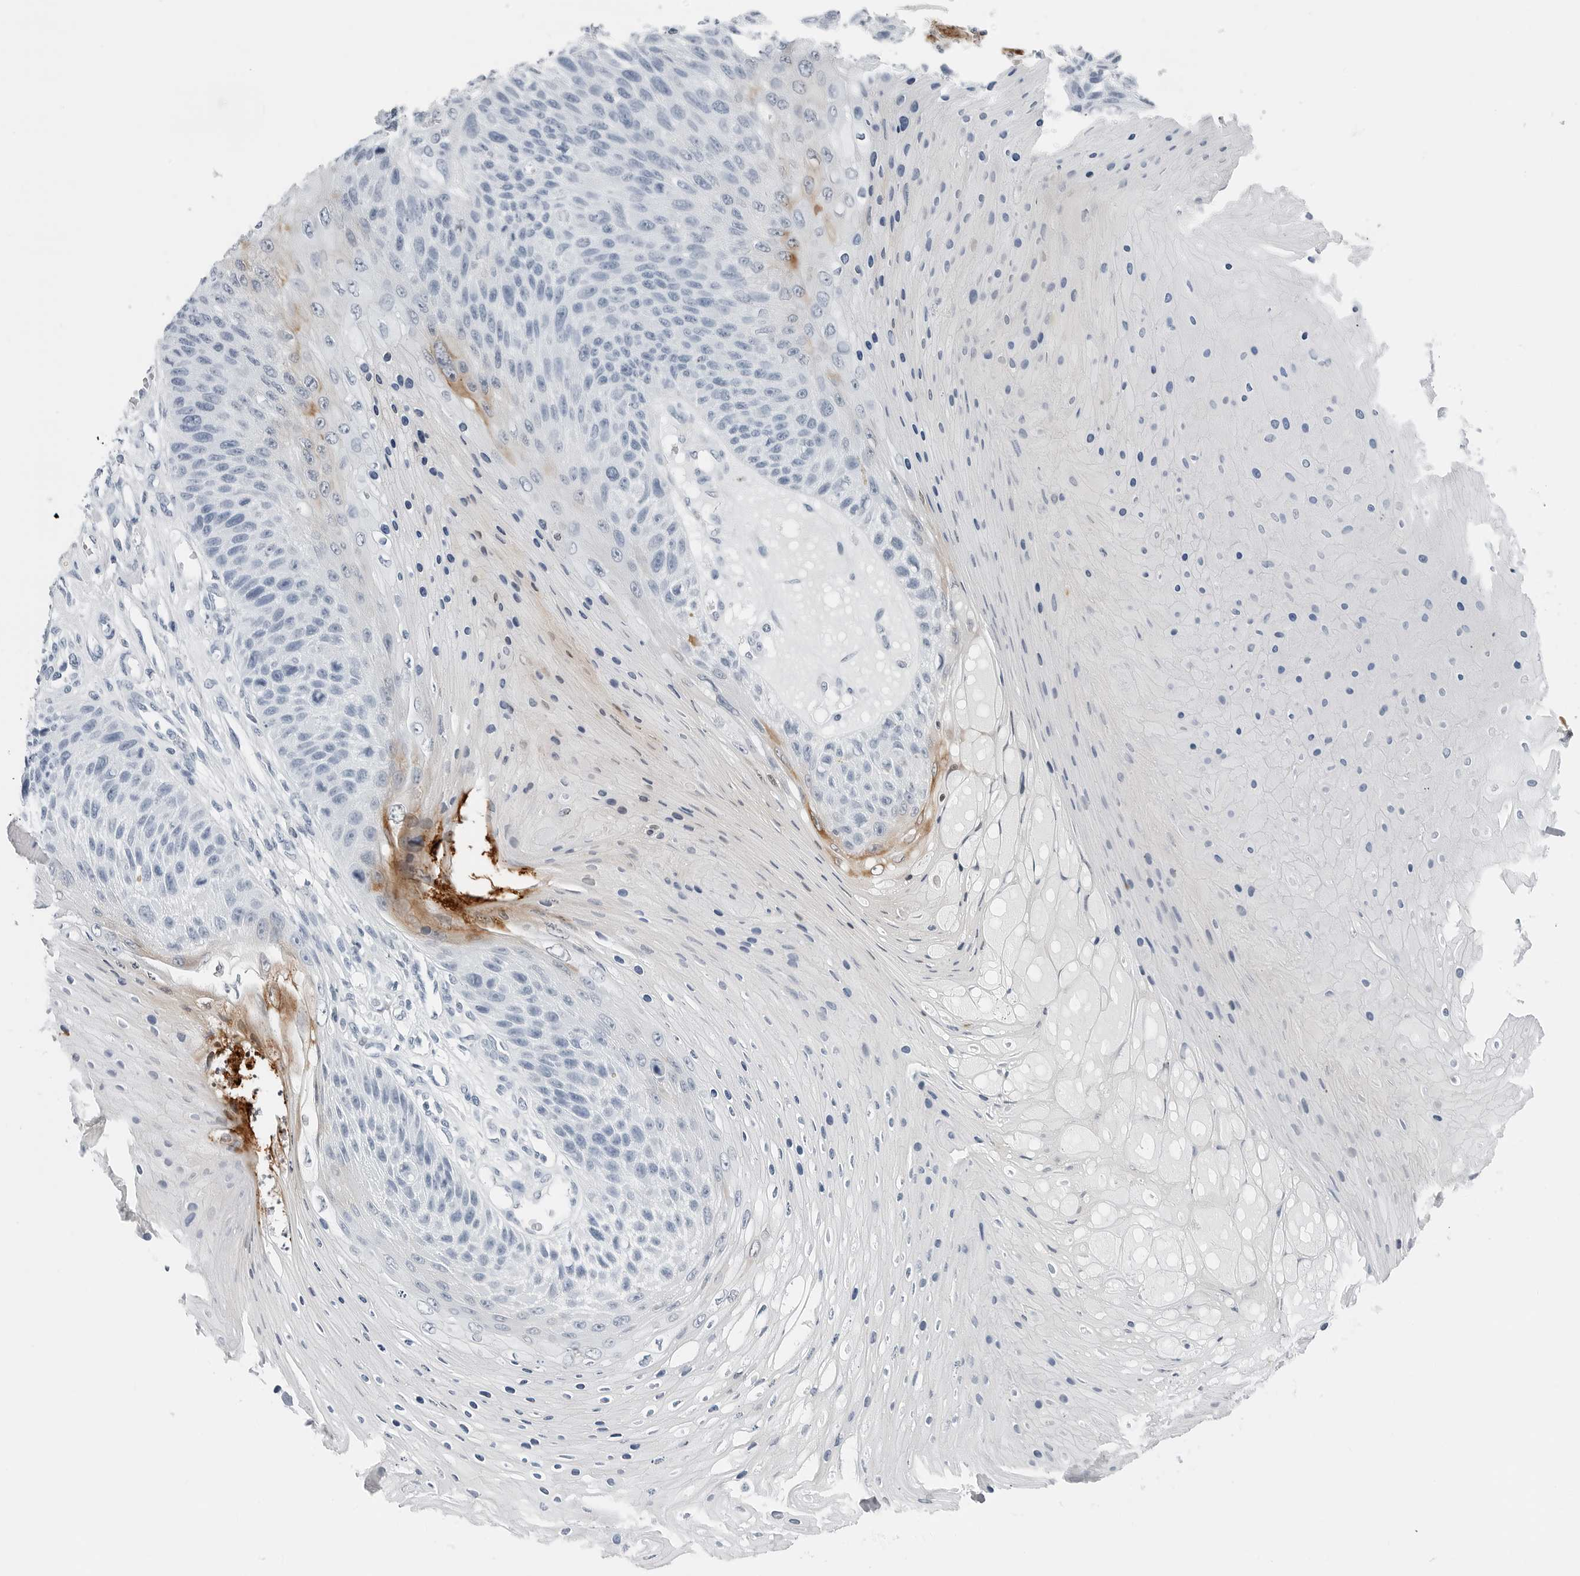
{"staining": {"intensity": "negative", "quantity": "none", "location": "none"}, "tissue": "skin cancer", "cell_type": "Tumor cells", "image_type": "cancer", "snomed": [{"axis": "morphology", "description": "Squamous cell carcinoma, NOS"}, {"axis": "topography", "description": "Skin"}], "caption": "Immunohistochemistry (IHC) micrograph of neoplastic tissue: human skin cancer stained with DAB (3,3'-diaminobenzidine) exhibits no significant protein positivity in tumor cells. (Stains: DAB (3,3'-diaminobenzidine) immunohistochemistry (IHC) with hematoxylin counter stain, Microscopy: brightfield microscopy at high magnification).", "gene": "SLPI", "patient": {"sex": "female", "age": 88}}